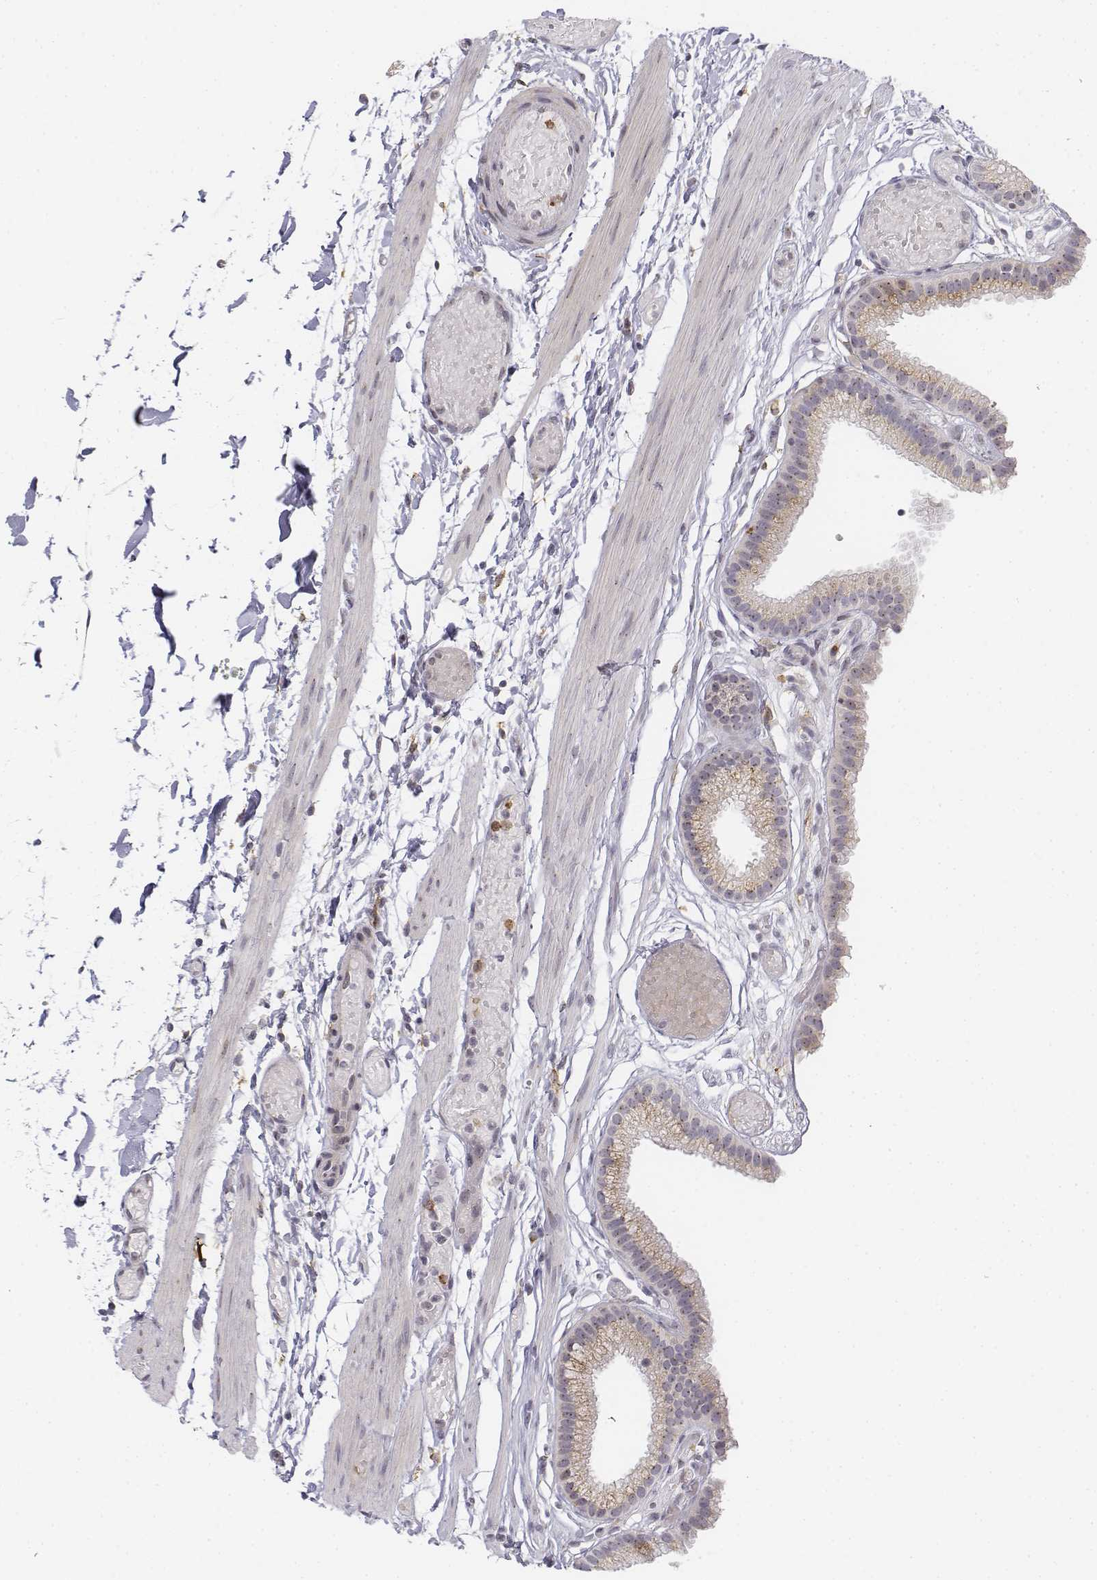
{"staining": {"intensity": "negative", "quantity": "none", "location": "none"}, "tissue": "gallbladder", "cell_type": "Glandular cells", "image_type": "normal", "snomed": [{"axis": "morphology", "description": "Normal tissue, NOS"}, {"axis": "topography", "description": "Gallbladder"}], "caption": "Glandular cells are negative for protein expression in benign human gallbladder. (IHC, brightfield microscopy, high magnification).", "gene": "CD14", "patient": {"sex": "female", "age": 45}}